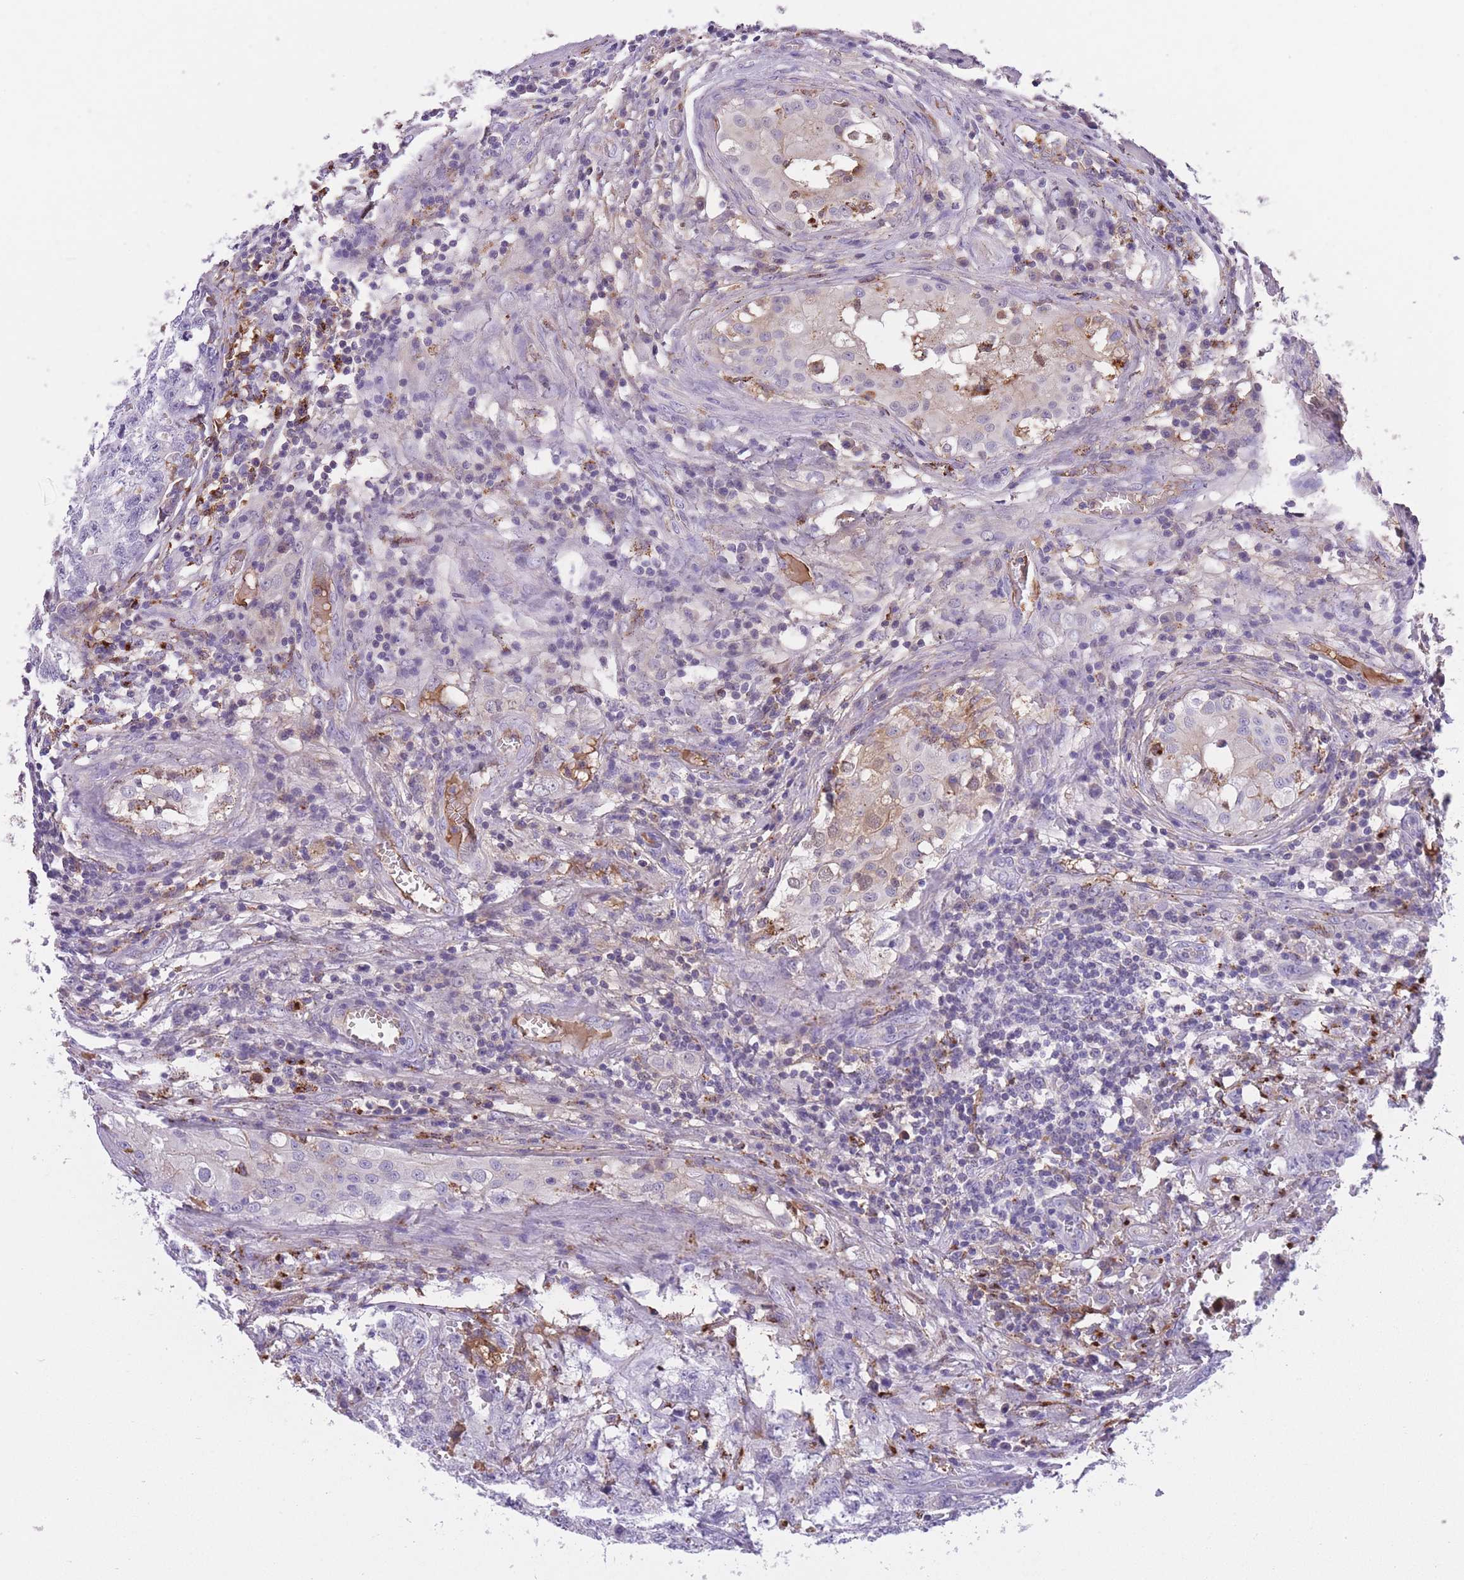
{"staining": {"intensity": "strong", "quantity": "25%-75%", "location": "cytoplasmic/membranous,nuclear"}, "tissue": "testis cancer", "cell_type": "Tumor cells", "image_type": "cancer", "snomed": [{"axis": "morphology", "description": "Carcinoma, Embryonal, NOS"}, {"axis": "topography", "description": "Testis"}], "caption": "DAB (3,3'-diaminobenzidine) immunohistochemical staining of embryonal carcinoma (testis) shows strong cytoplasmic/membranous and nuclear protein positivity in approximately 25%-75% of tumor cells.", "gene": "GNAT1", "patient": {"sex": "male", "age": 31}}